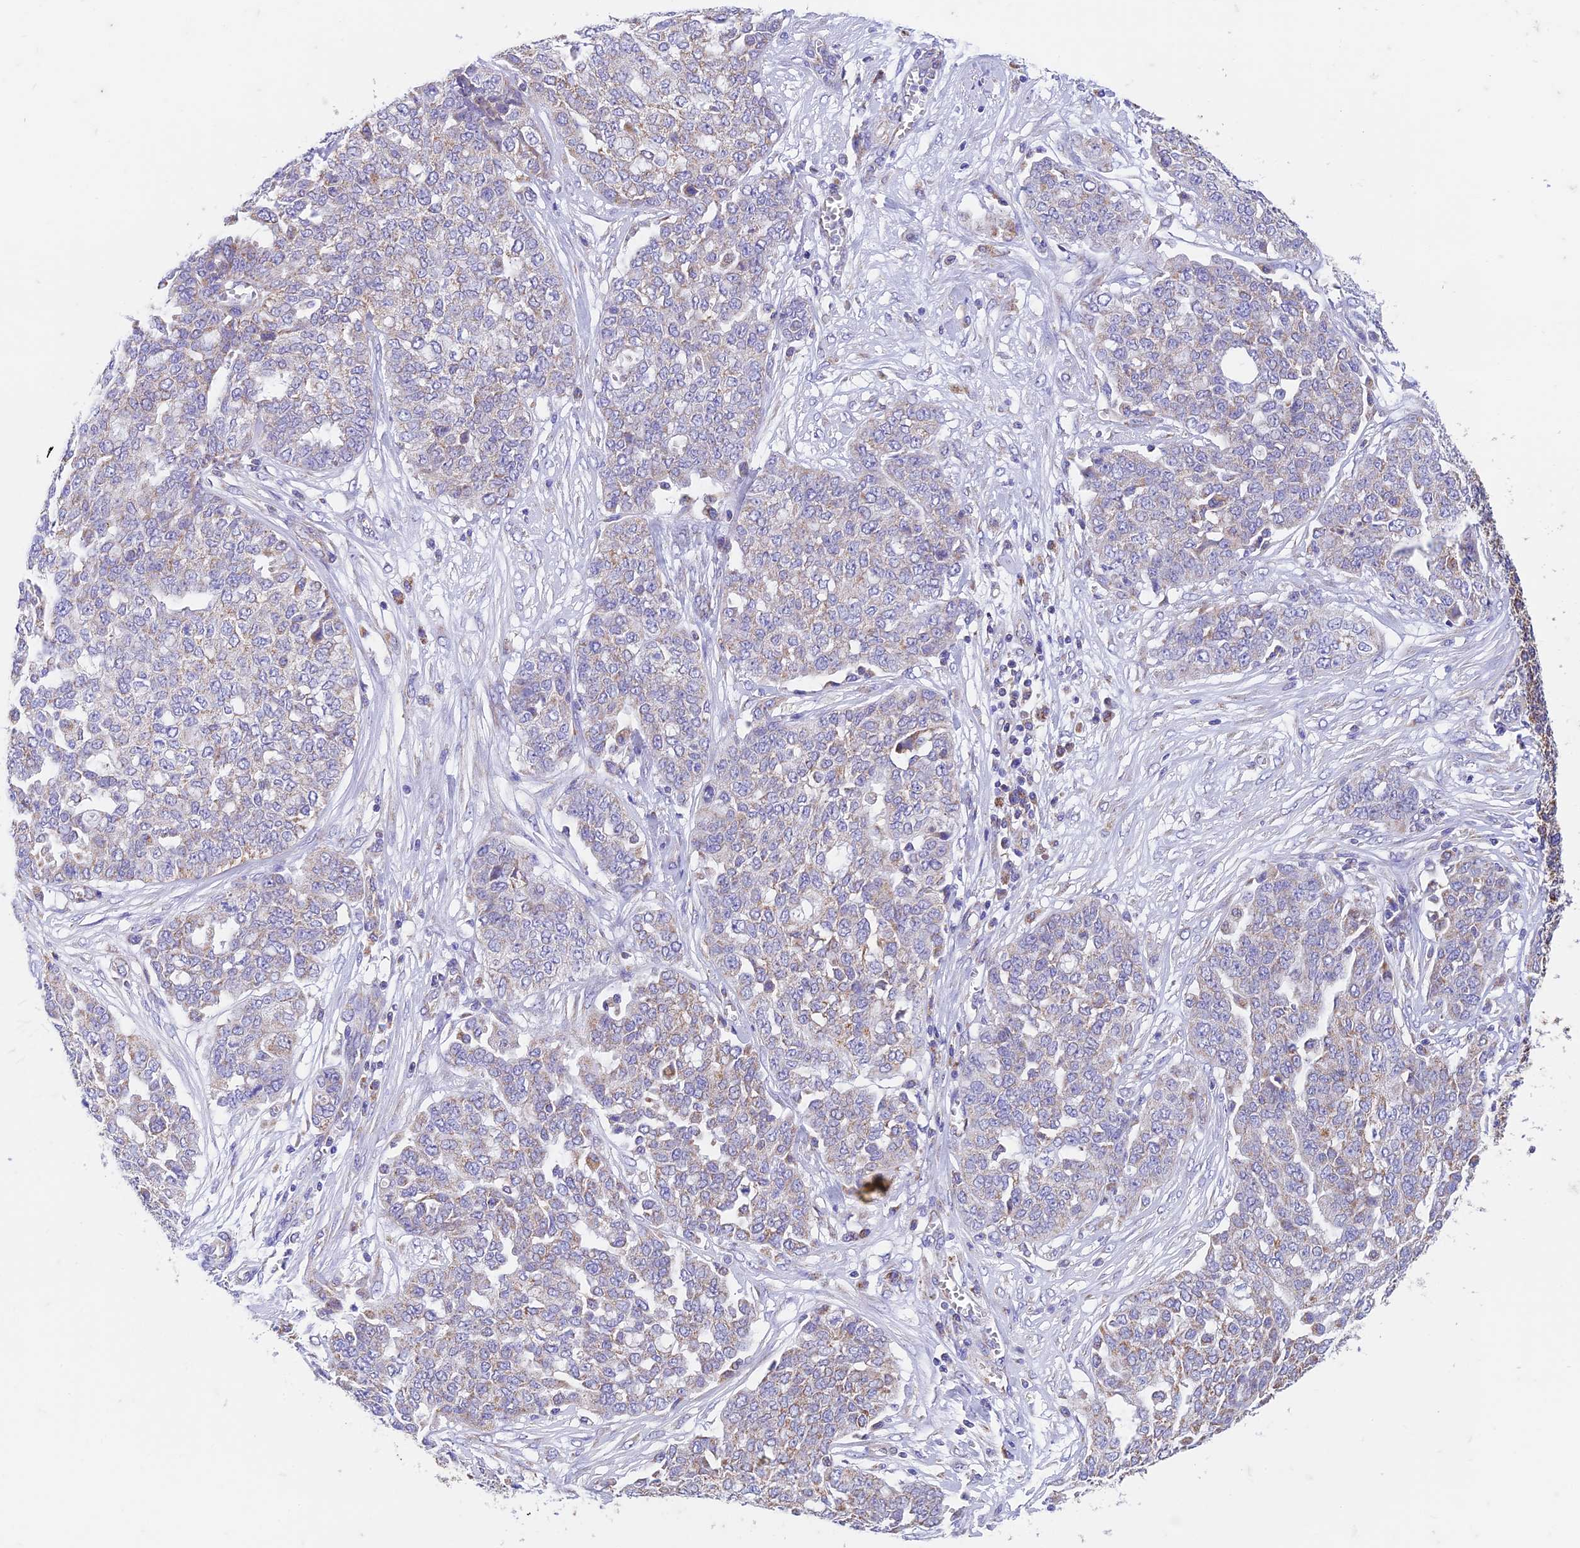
{"staining": {"intensity": "weak", "quantity": "<25%", "location": "cytoplasmic/membranous"}, "tissue": "ovarian cancer", "cell_type": "Tumor cells", "image_type": "cancer", "snomed": [{"axis": "morphology", "description": "Cystadenocarcinoma, serous, NOS"}, {"axis": "topography", "description": "Soft tissue"}, {"axis": "topography", "description": "Ovary"}], "caption": "Ovarian serous cystadenocarcinoma stained for a protein using IHC exhibits no positivity tumor cells.", "gene": "ZNF181", "patient": {"sex": "female", "age": 57}}